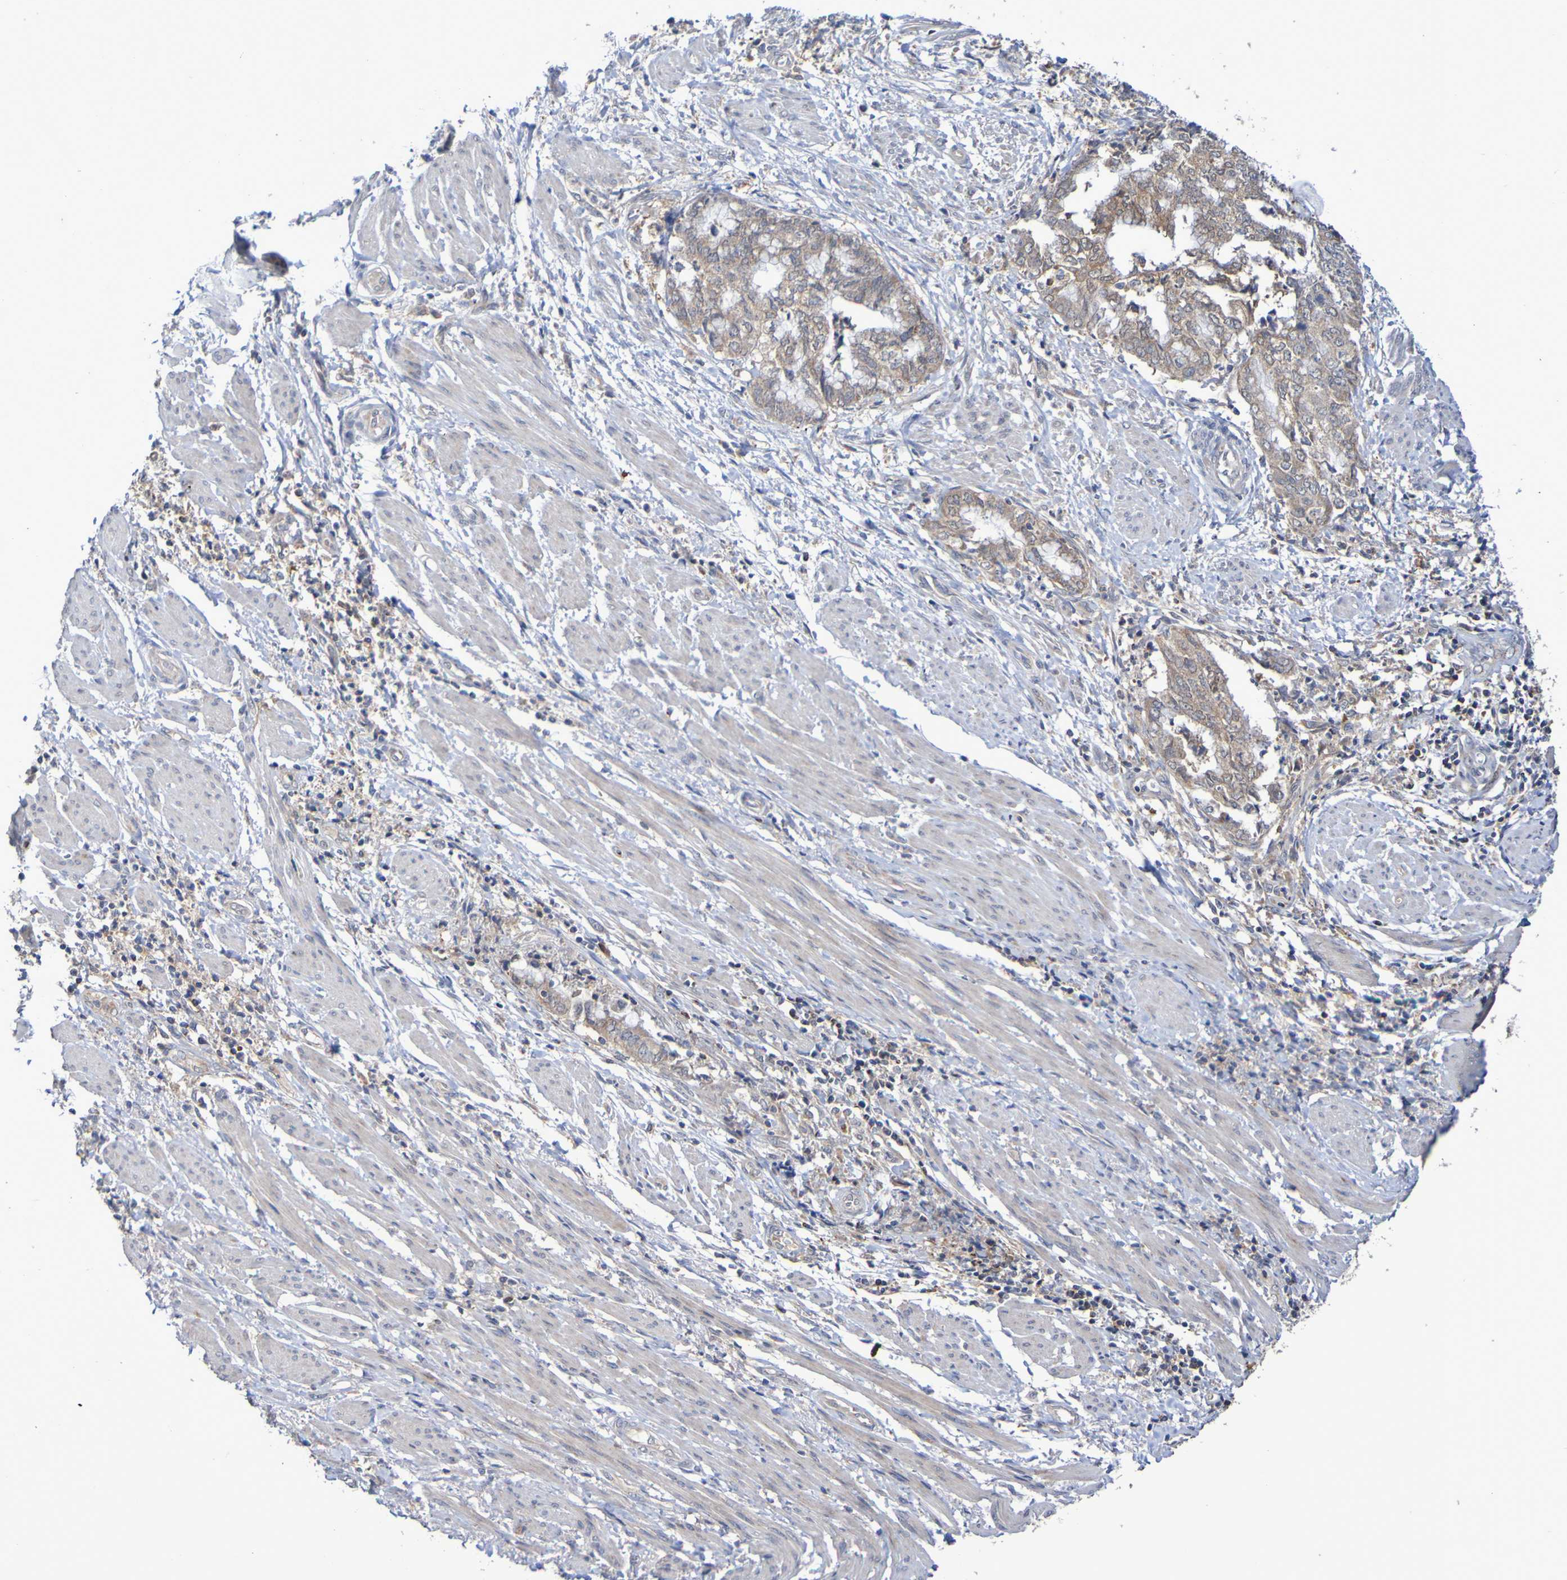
{"staining": {"intensity": "moderate", "quantity": "25%-75%", "location": "cytoplasmic/membranous"}, "tissue": "endometrial cancer", "cell_type": "Tumor cells", "image_type": "cancer", "snomed": [{"axis": "morphology", "description": "Necrosis, NOS"}, {"axis": "morphology", "description": "Adenocarcinoma, NOS"}, {"axis": "topography", "description": "Endometrium"}], "caption": "Immunohistochemical staining of human endometrial cancer (adenocarcinoma) reveals medium levels of moderate cytoplasmic/membranous protein staining in approximately 25%-75% of tumor cells. The staining is performed using DAB brown chromogen to label protein expression. The nuclei are counter-stained blue using hematoxylin.", "gene": "C3orf18", "patient": {"sex": "female", "age": 79}}